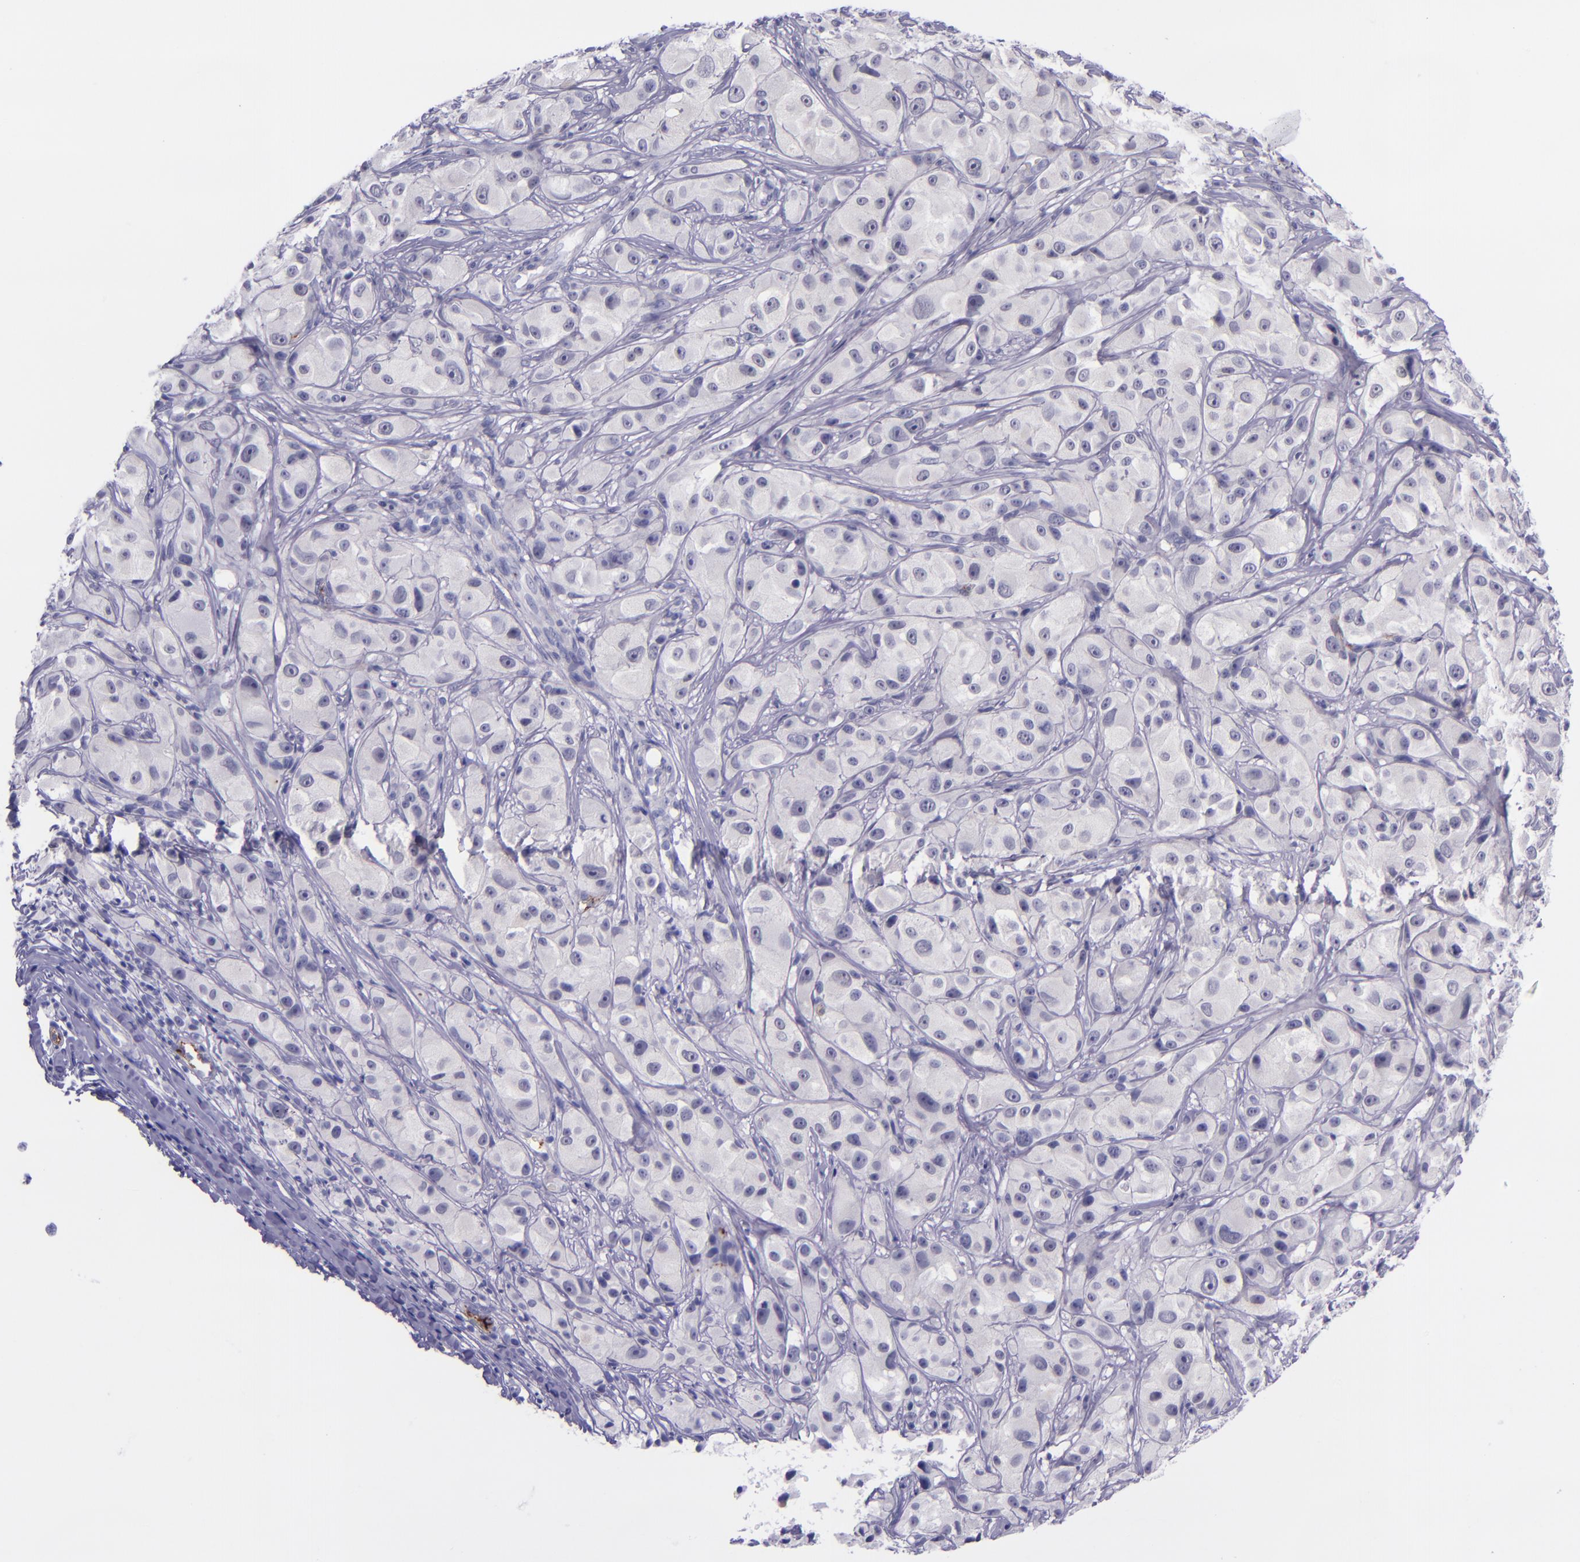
{"staining": {"intensity": "negative", "quantity": "none", "location": "none"}, "tissue": "melanoma", "cell_type": "Tumor cells", "image_type": "cancer", "snomed": [{"axis": "morphology", "description": "Malignant melanoma, NOS"}, {"axis": "topography", "description": "Skin"}], "caption": "Immunohistochemistry (IHC) histopathology image of neoplastic tissue: human malignant melanoma stained with DAB (3,3'-diaminobenzidine) reveals no significant protein staining in tumor cells.", "gene": "SELE", "patient": {"sex": "male", "age": 56}}